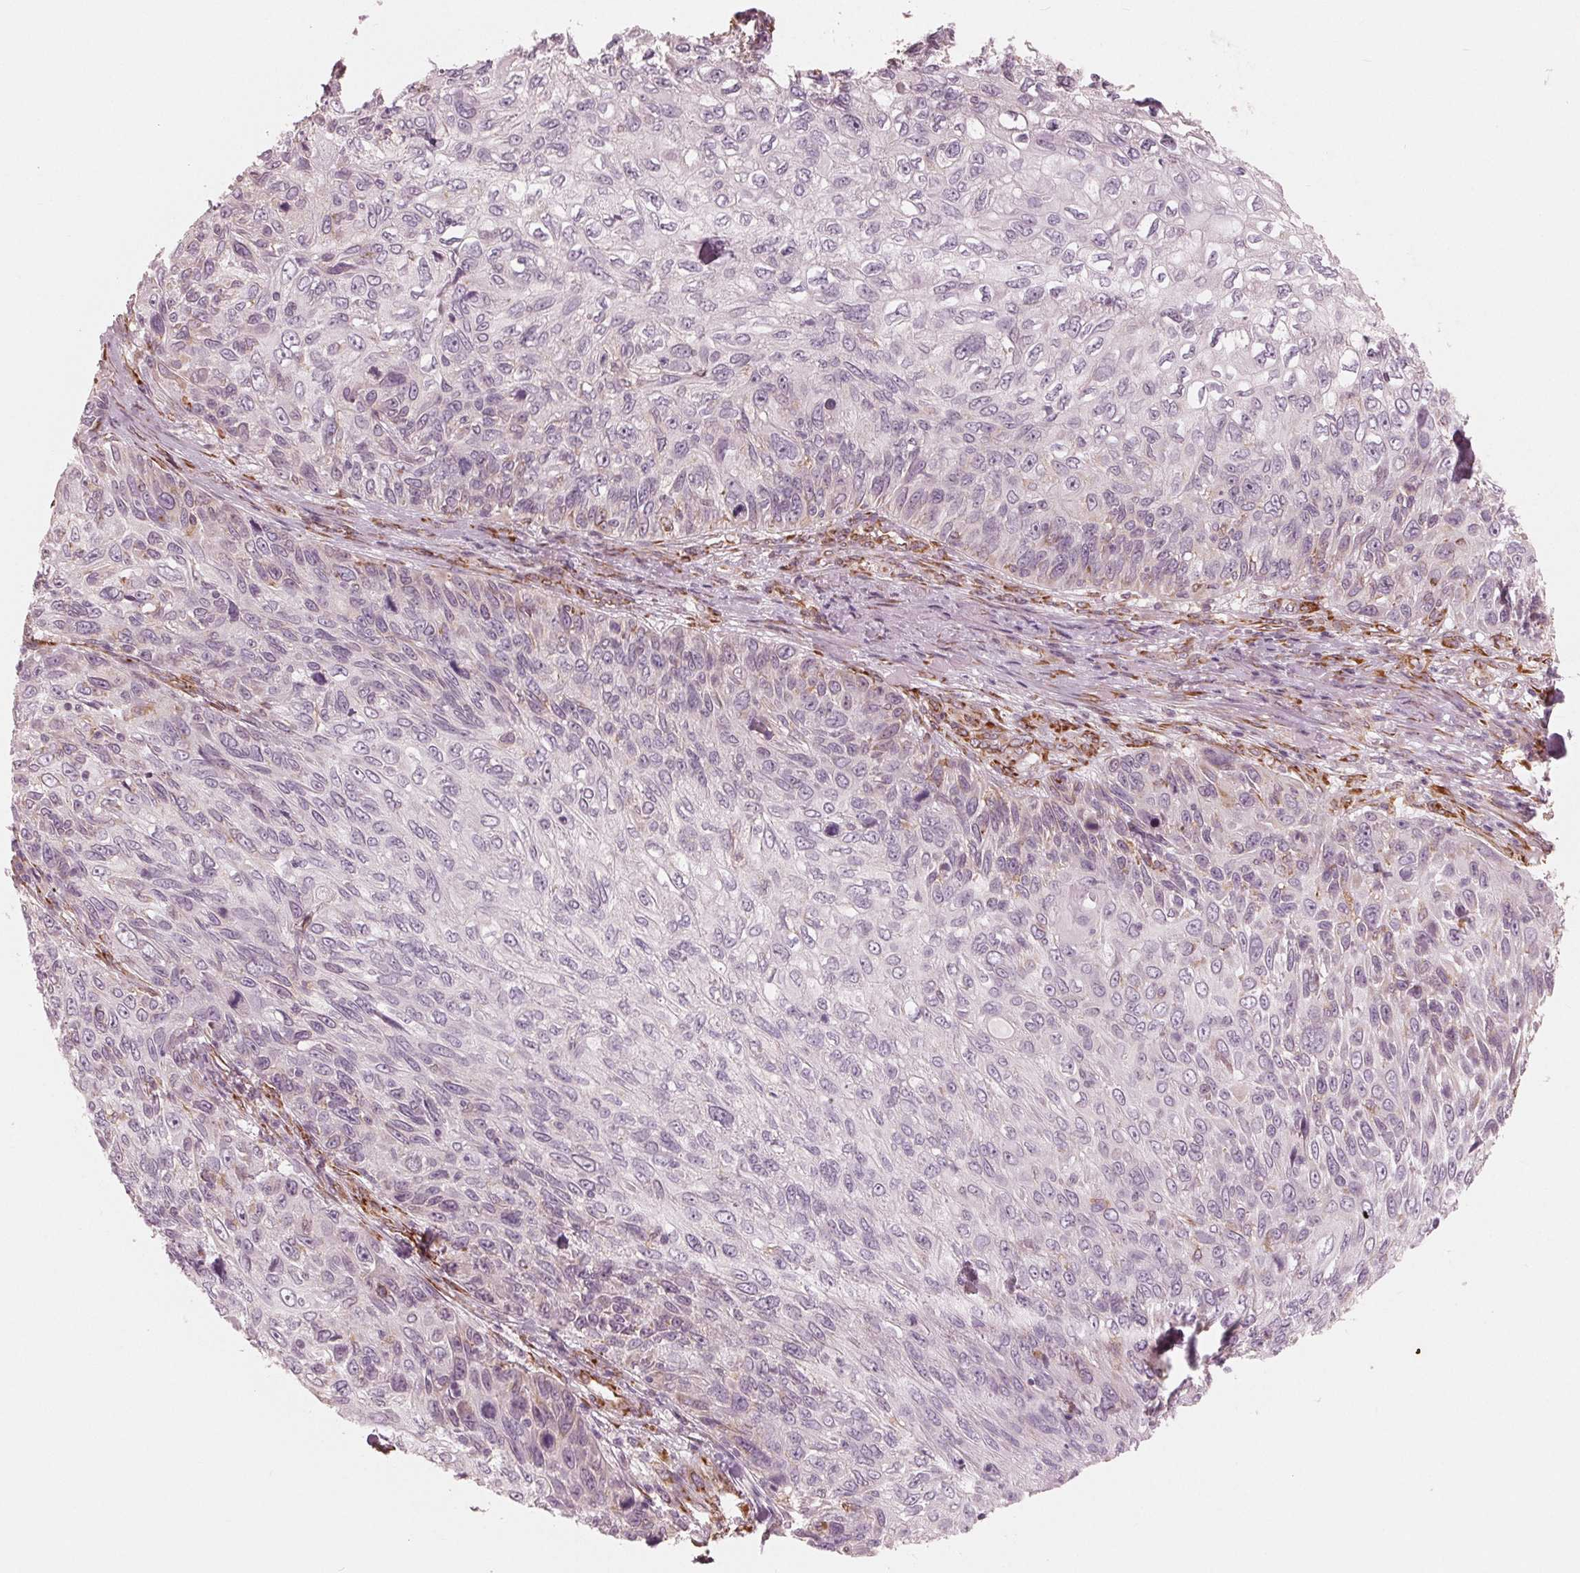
{"staining": {"intensity": "weak", "quantity": "<25%", "location": "cytoplasmic/membranous"}, "tissue": "skin cancer", "cell_type": "Tumor cells", "image_type": "cancer", "snomed": [{"axis": "morphology", "description": "Squamous cell carcinoma, NOS"}, {"axis": "topography", "description": "Skin"}], "caption": "Histopathology image shows no protein staining in tumor cells of skin cancer tissue.", "gene": "IKBIP", "patient": {"sex": "male", "age": 92}}